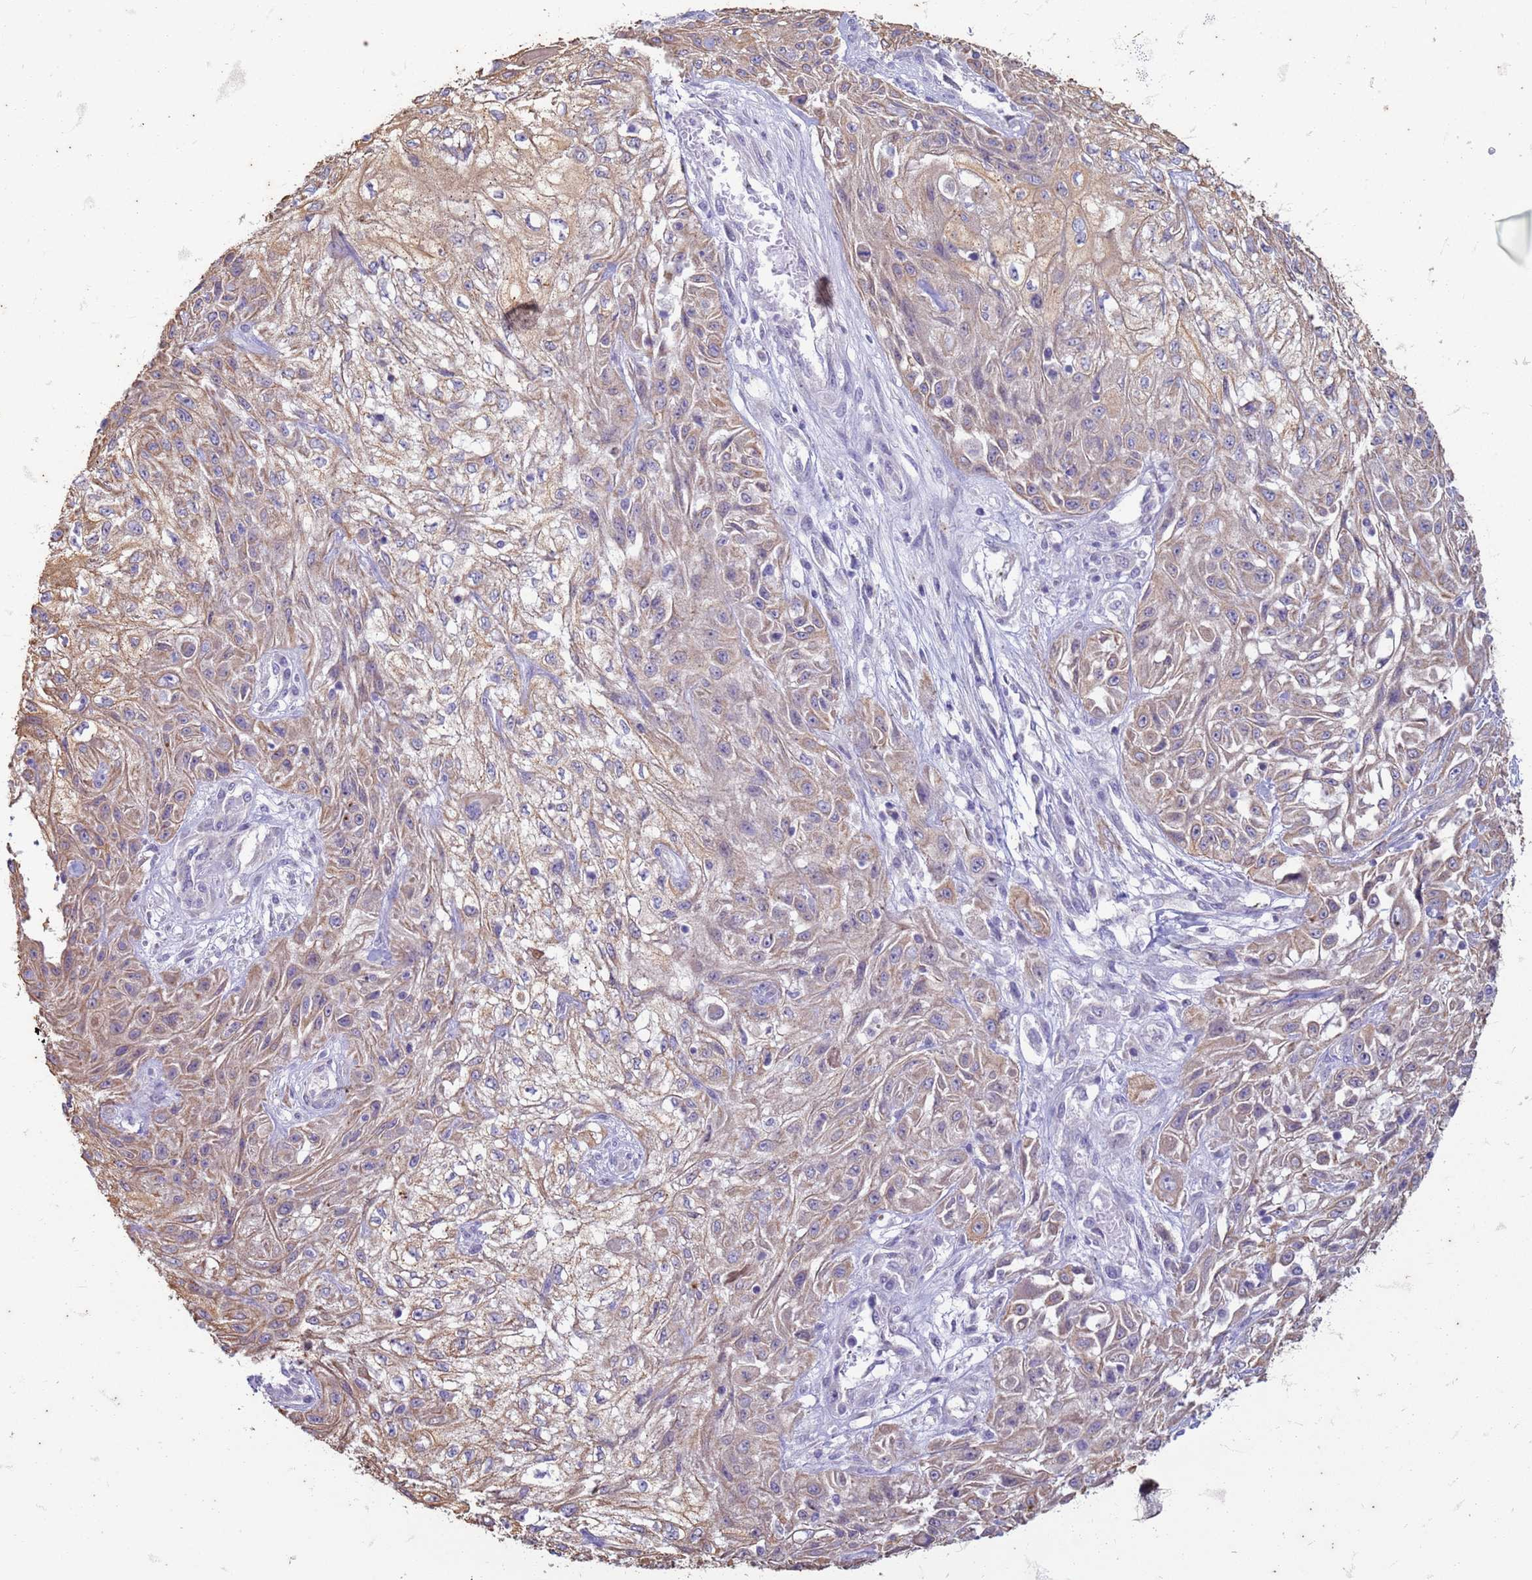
{"staining": {"intensity": "moderate", "quantity": "25%-75%", "location": "cytoplasmic/membranous"}, "tissue": "skin cancer", "cell_type": "Tumor cells", "image_type": "cancer", "snomed": [{"axis": "morphology", "description": "Squamous cell carcinoma, NOS"}, {"axis": "morphology", "description": "Squamous cell carcinoma, metastatic, NOS"}, {"axis": "topography", "description": "Skin"}, {"axis": "topography", "description": "Lymph node"}], "caption": "This photomicrograph shows immunohistochemistry (IHC) staining of metastatic squamous cell carcinoma (skin), with medium moderate cytoplasmic/membranous positivity in approximately 25%-75% of tumor cells.", "gene": "SUCO", "patient": {"sex": "male", "age": 75}}